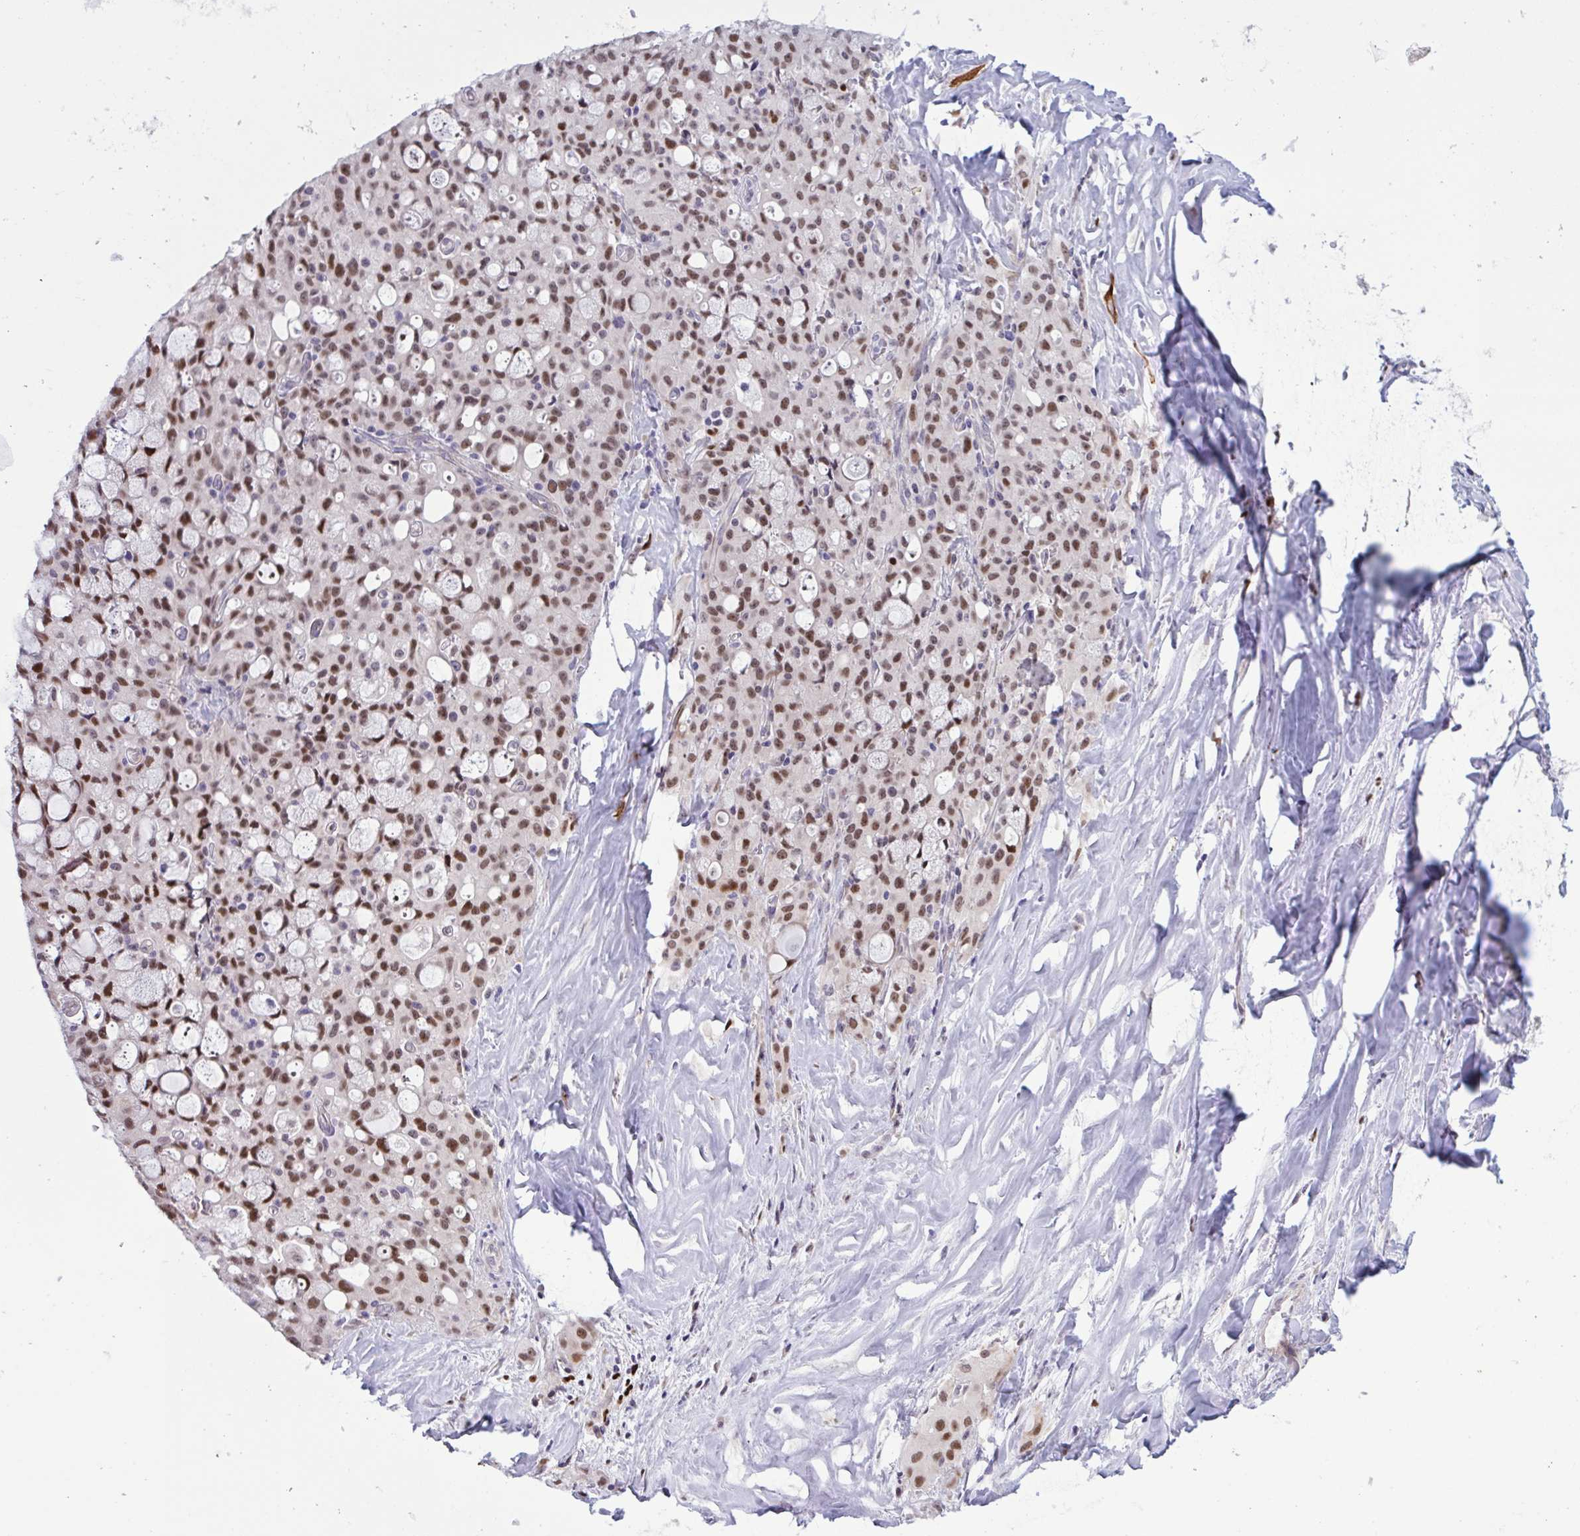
{"staining": {"intensity": "moderate", "quantity": ">75%", "location": "nuclear"}, "tissue": "lung cancer", "cell_type": "Tumor cells", "image_type": "cancer", "snomed": [{"axis": "morphology", "description": "Adenocarcinoma, NOS"}, {"axis": "topography", "description": "Lung"}], "caption": "Adenocarcinoma (lung) stained for a protein (brown) reveals moderate nuclear positive expression in approximately >75% of tumor cells.", "gene": "PRMT6", "patient": {"sex": "female", "age": 44}}